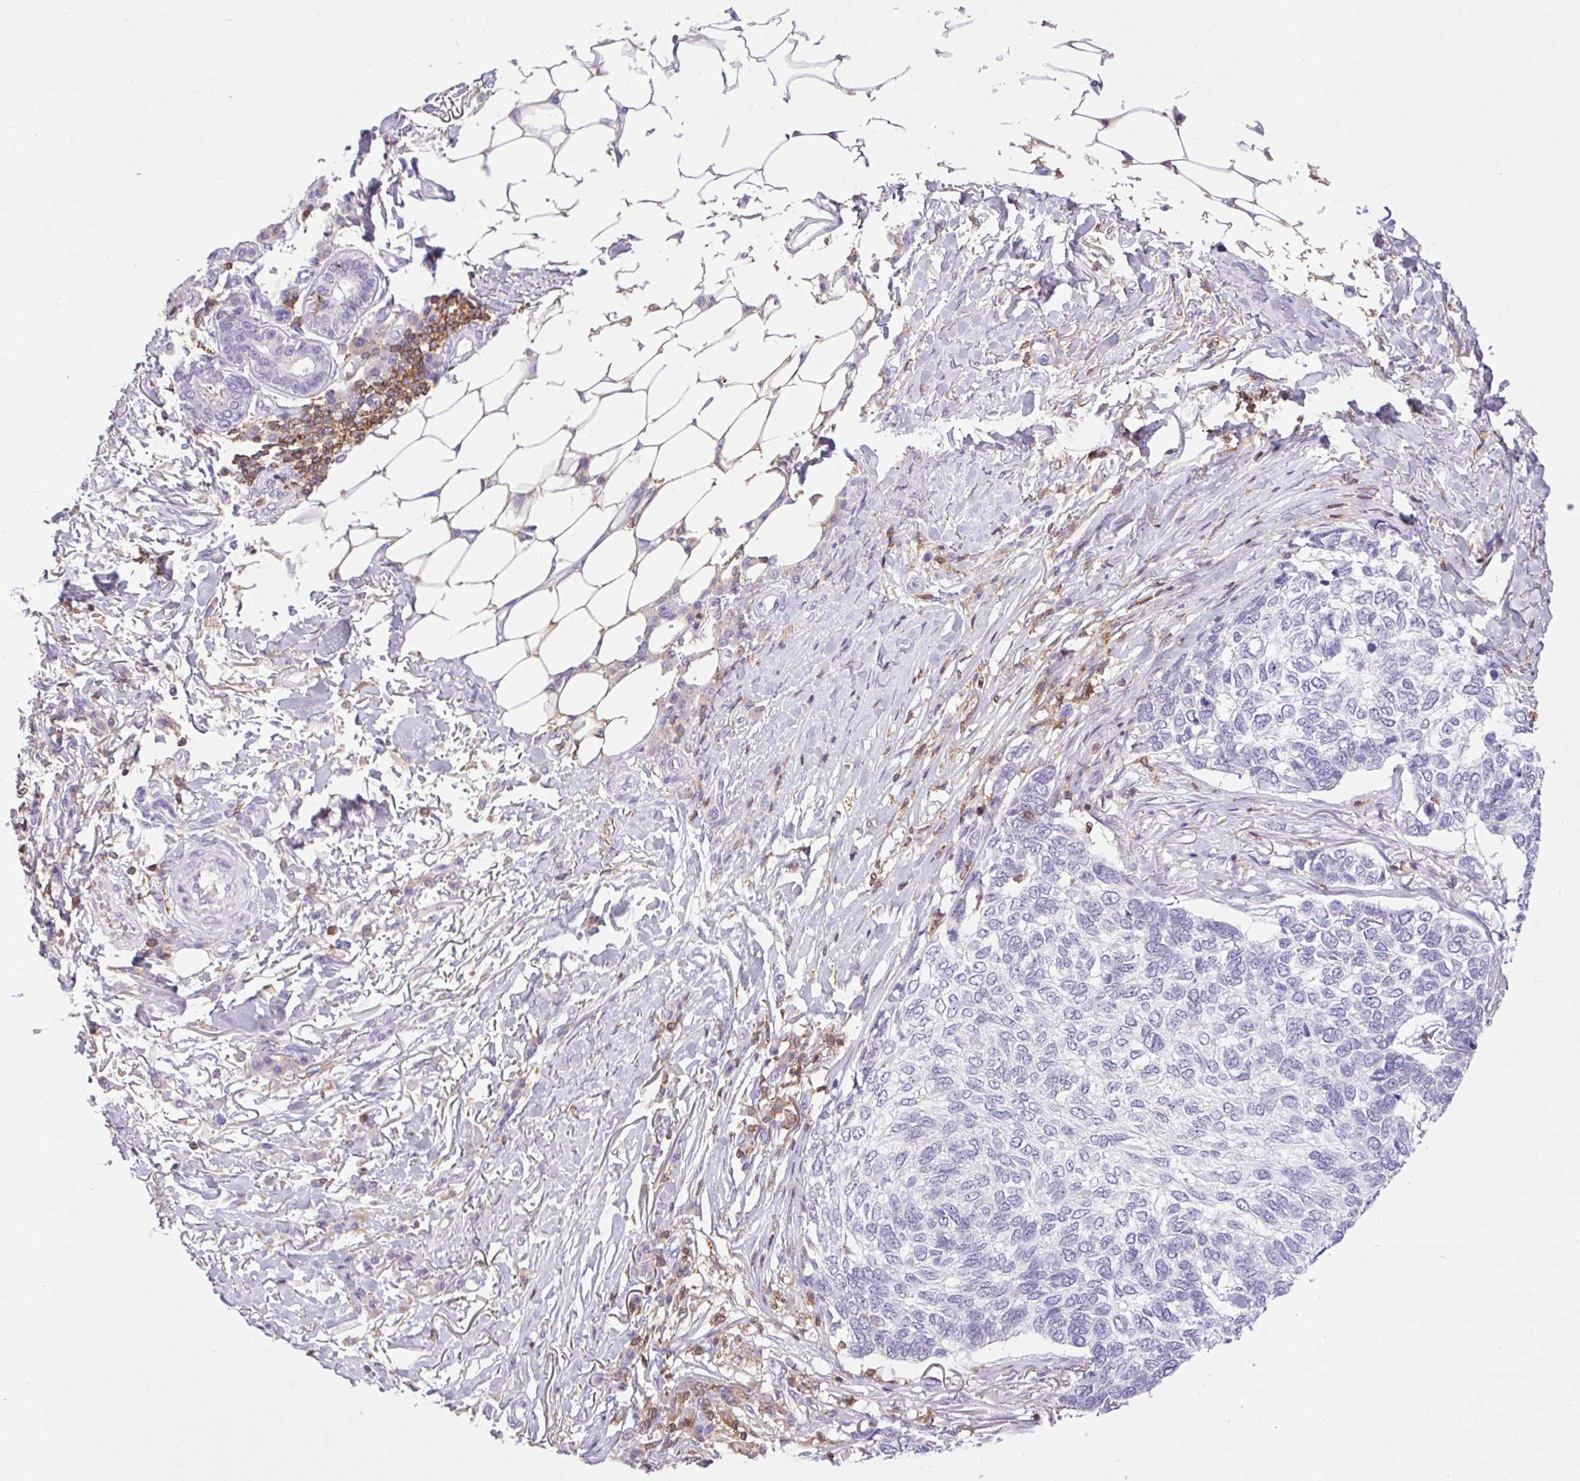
{"staining": {"intensity": "negative", "quantity": "none", "location": "none"}, "tissue": "skin cancer", "cell_type": "Tumor cells", "image_type": "cancer", "snomed": [{"axis": "morphology", "description": "Basal cell carcinoma"}, {"axis": "topography", "description": "Skin"}], "caption": "Immunohistochemistry (IHC) micrograph of skin cancer stained for a protein (brown), which reveals no expression in tumor cells.", "gene": "APBB1IP", "patient": {"sex": "female", "age": 65}}